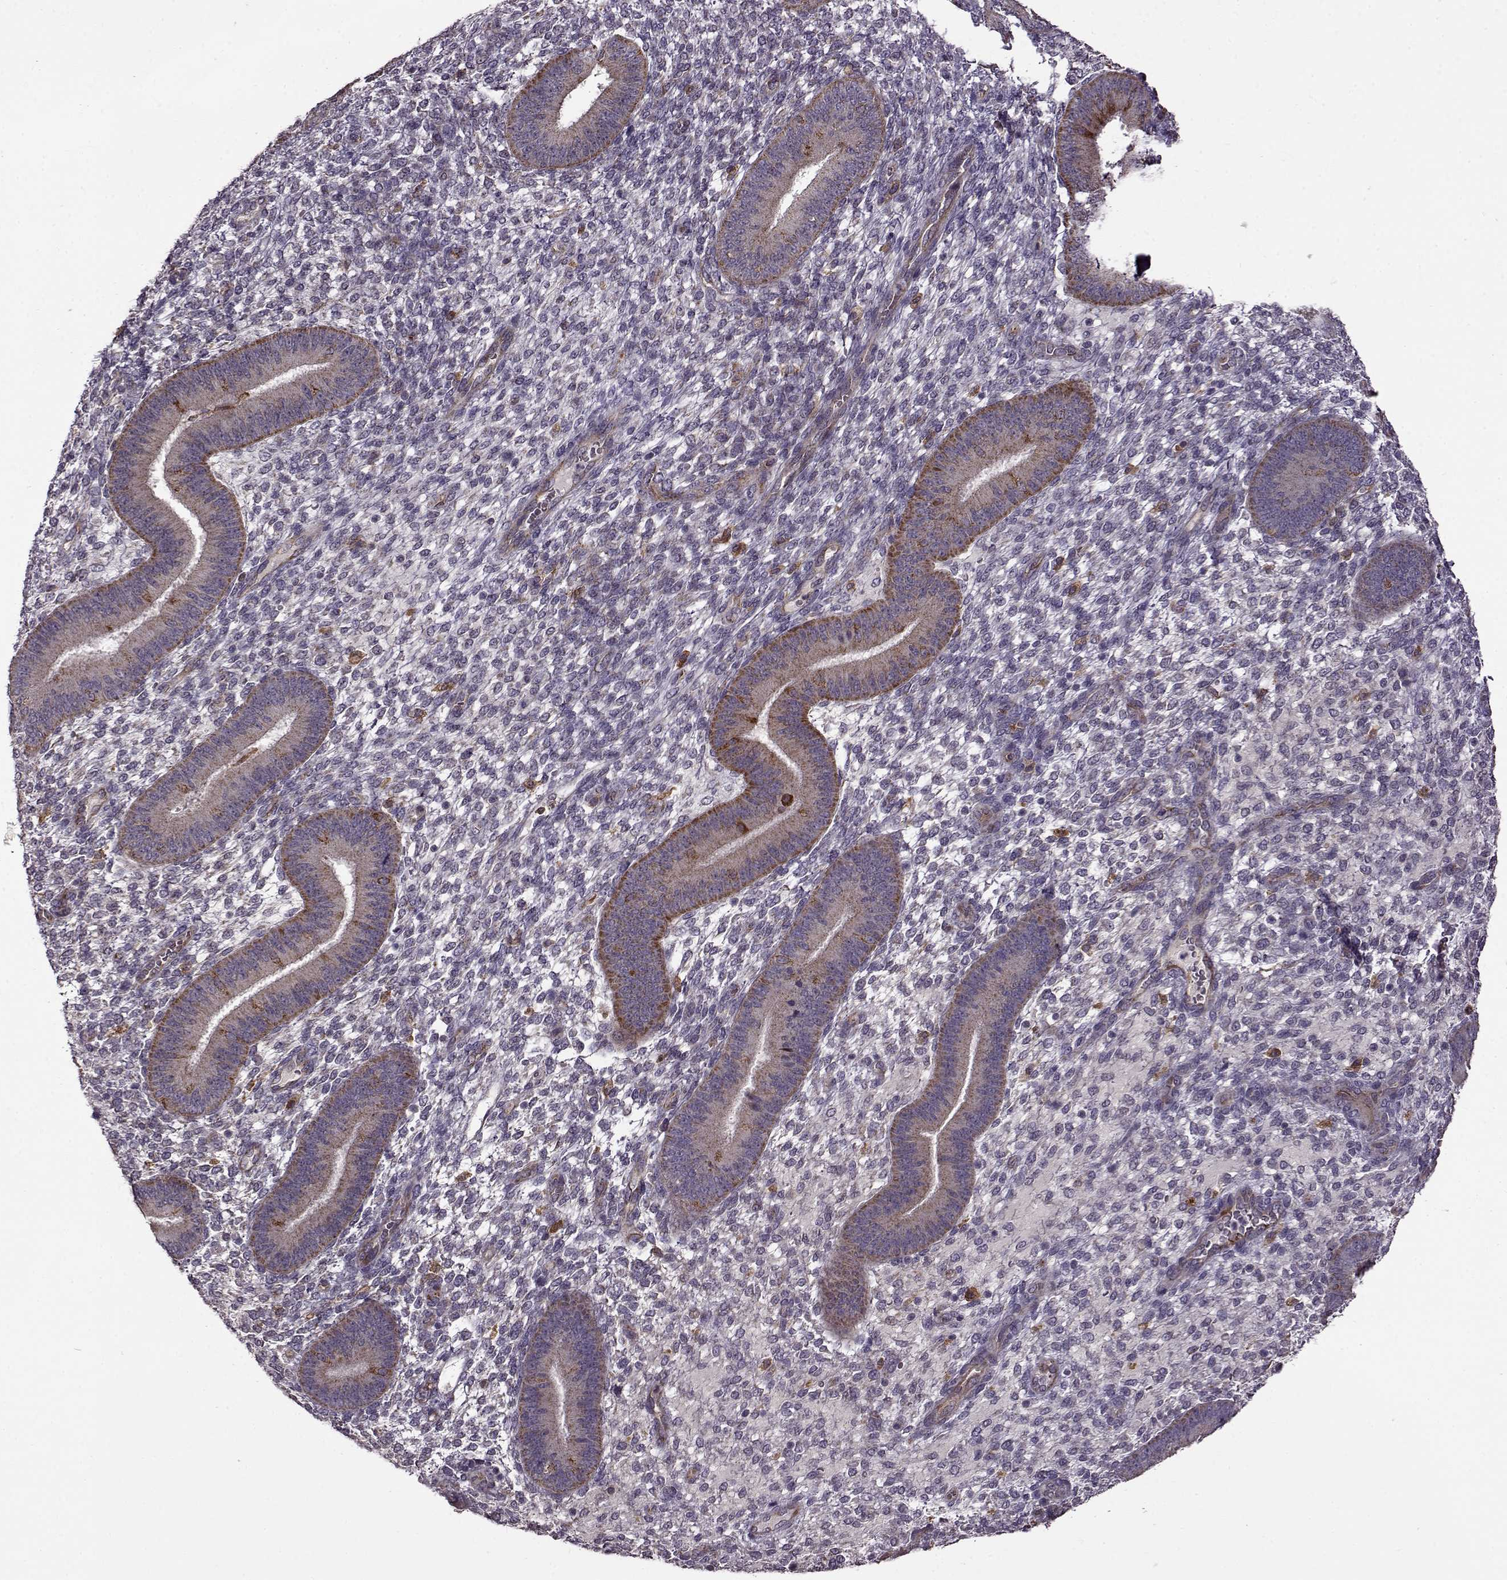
{"staining": {"intensity": "negative", "quantity": "none", "location": "none"}, "tissue": "endometrium", "cell_type": "Cells in endometrial stroma", "image_type": "normal", "snomed": [{"axis": "morphology", "description": "Normal tissue, NOS"}, {"axis": "topography", "description": "Endometrium"}], "caption": "IHC image of benign endometrium: human endometrium stained with DAB shows no significant protein positivity in cells in endometrial stroma.", "gene": "MTSS1", "patient": {"sex": "female", "age": 39}}